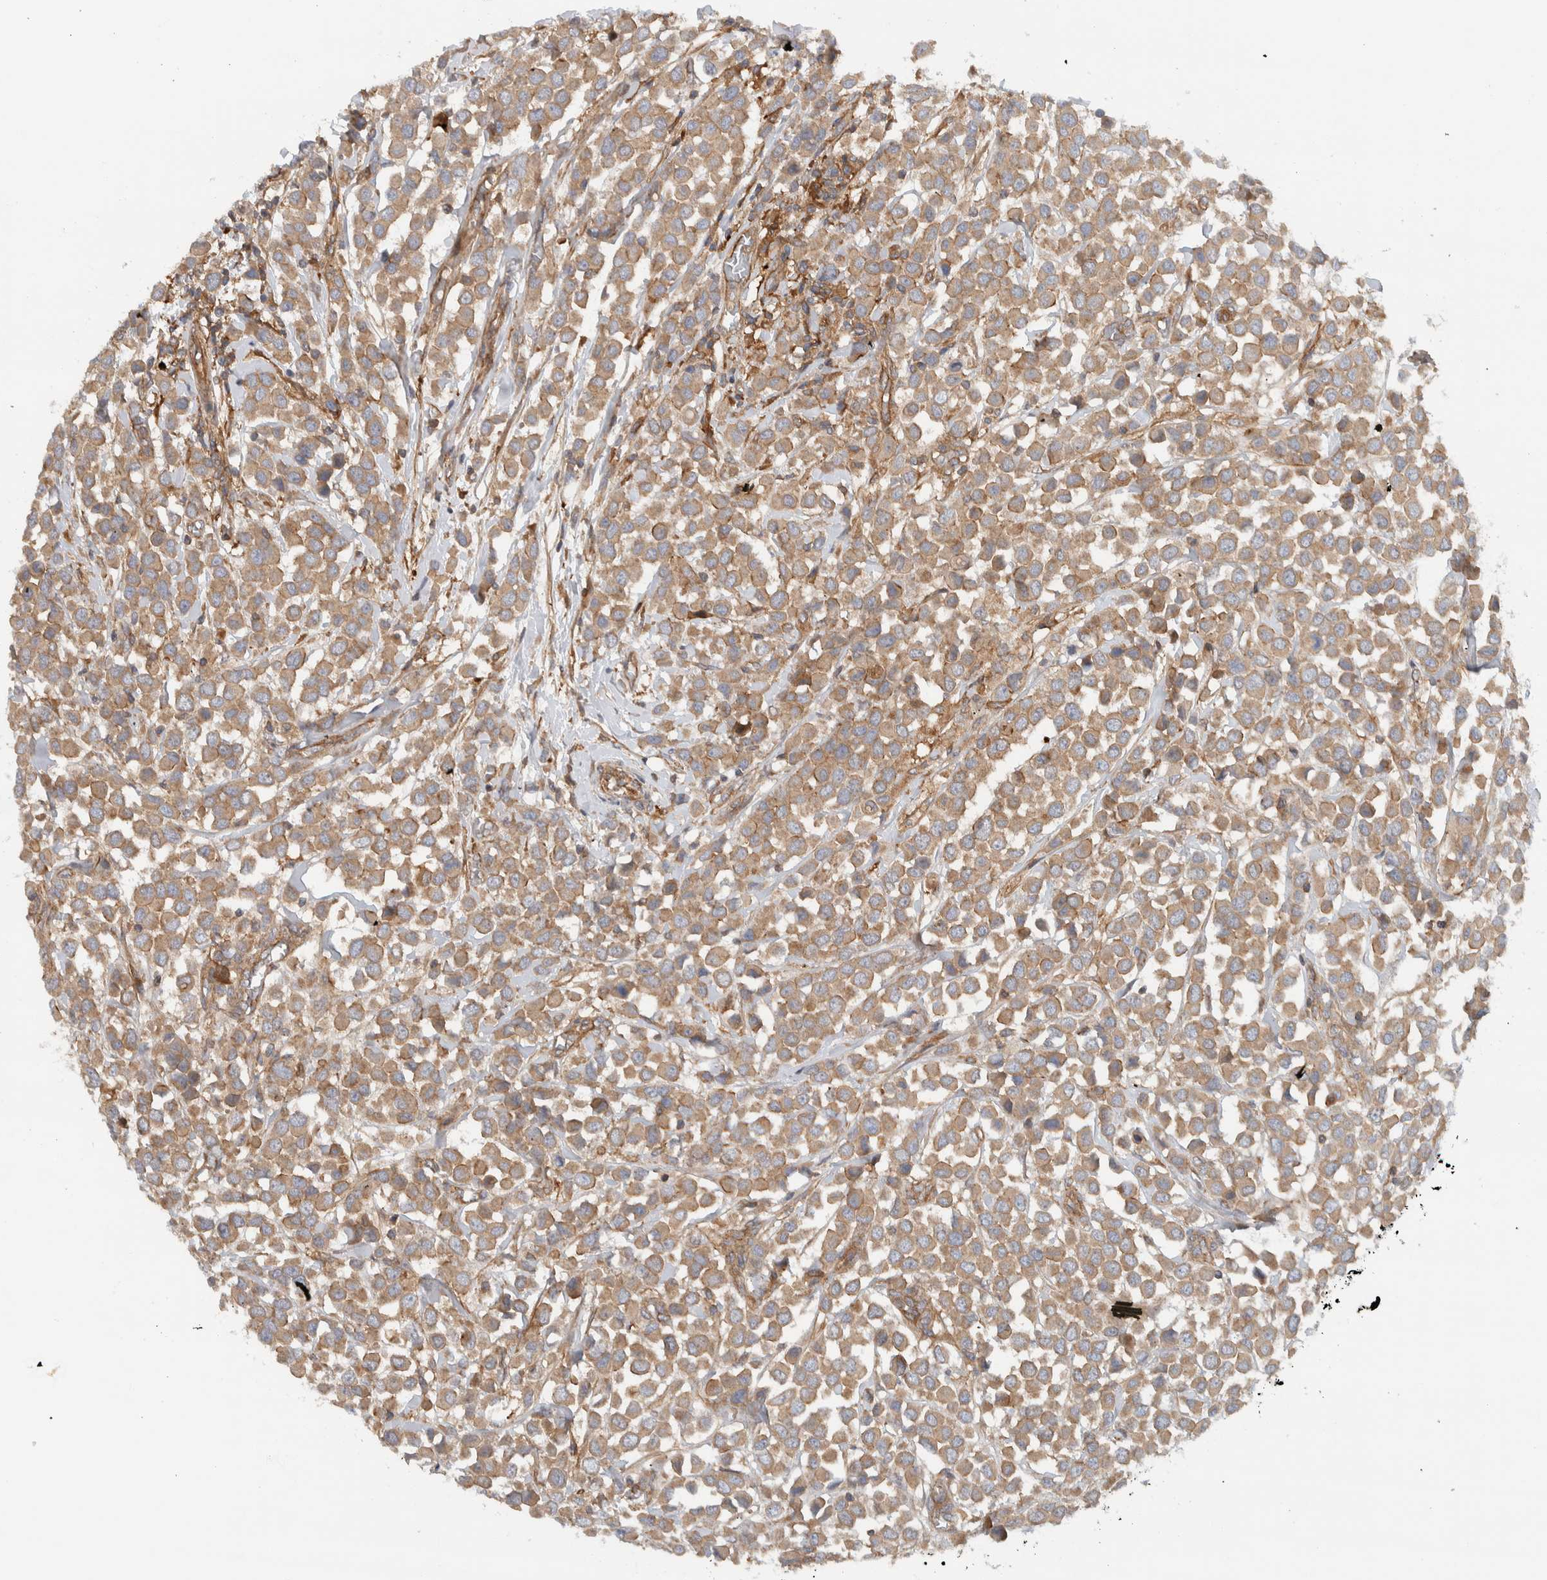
{"staining": {"intensity": "moderate", "quantity": ">75%", "location": "cytoplasmic/membranous"}, "tissue": "breast cancer", "cell_type": "Tumor cells", "image_type": "cancer", "snomed": [{"axis": "morphology", "description": "Duct carcinoma"}, {"axis": "topography", "description": "Breast"}], "caption": "DAB (3,3'-diaminobenzidine) immunohistochemical staining of human breast cancer (infiltrating ductal carcinoma) shows moderate cytoplasmic/membranous protein positivity in approximately >75% of tumor cells.", "gene": "MPRIP", "patient": {"sex": "female", "age": 61}}